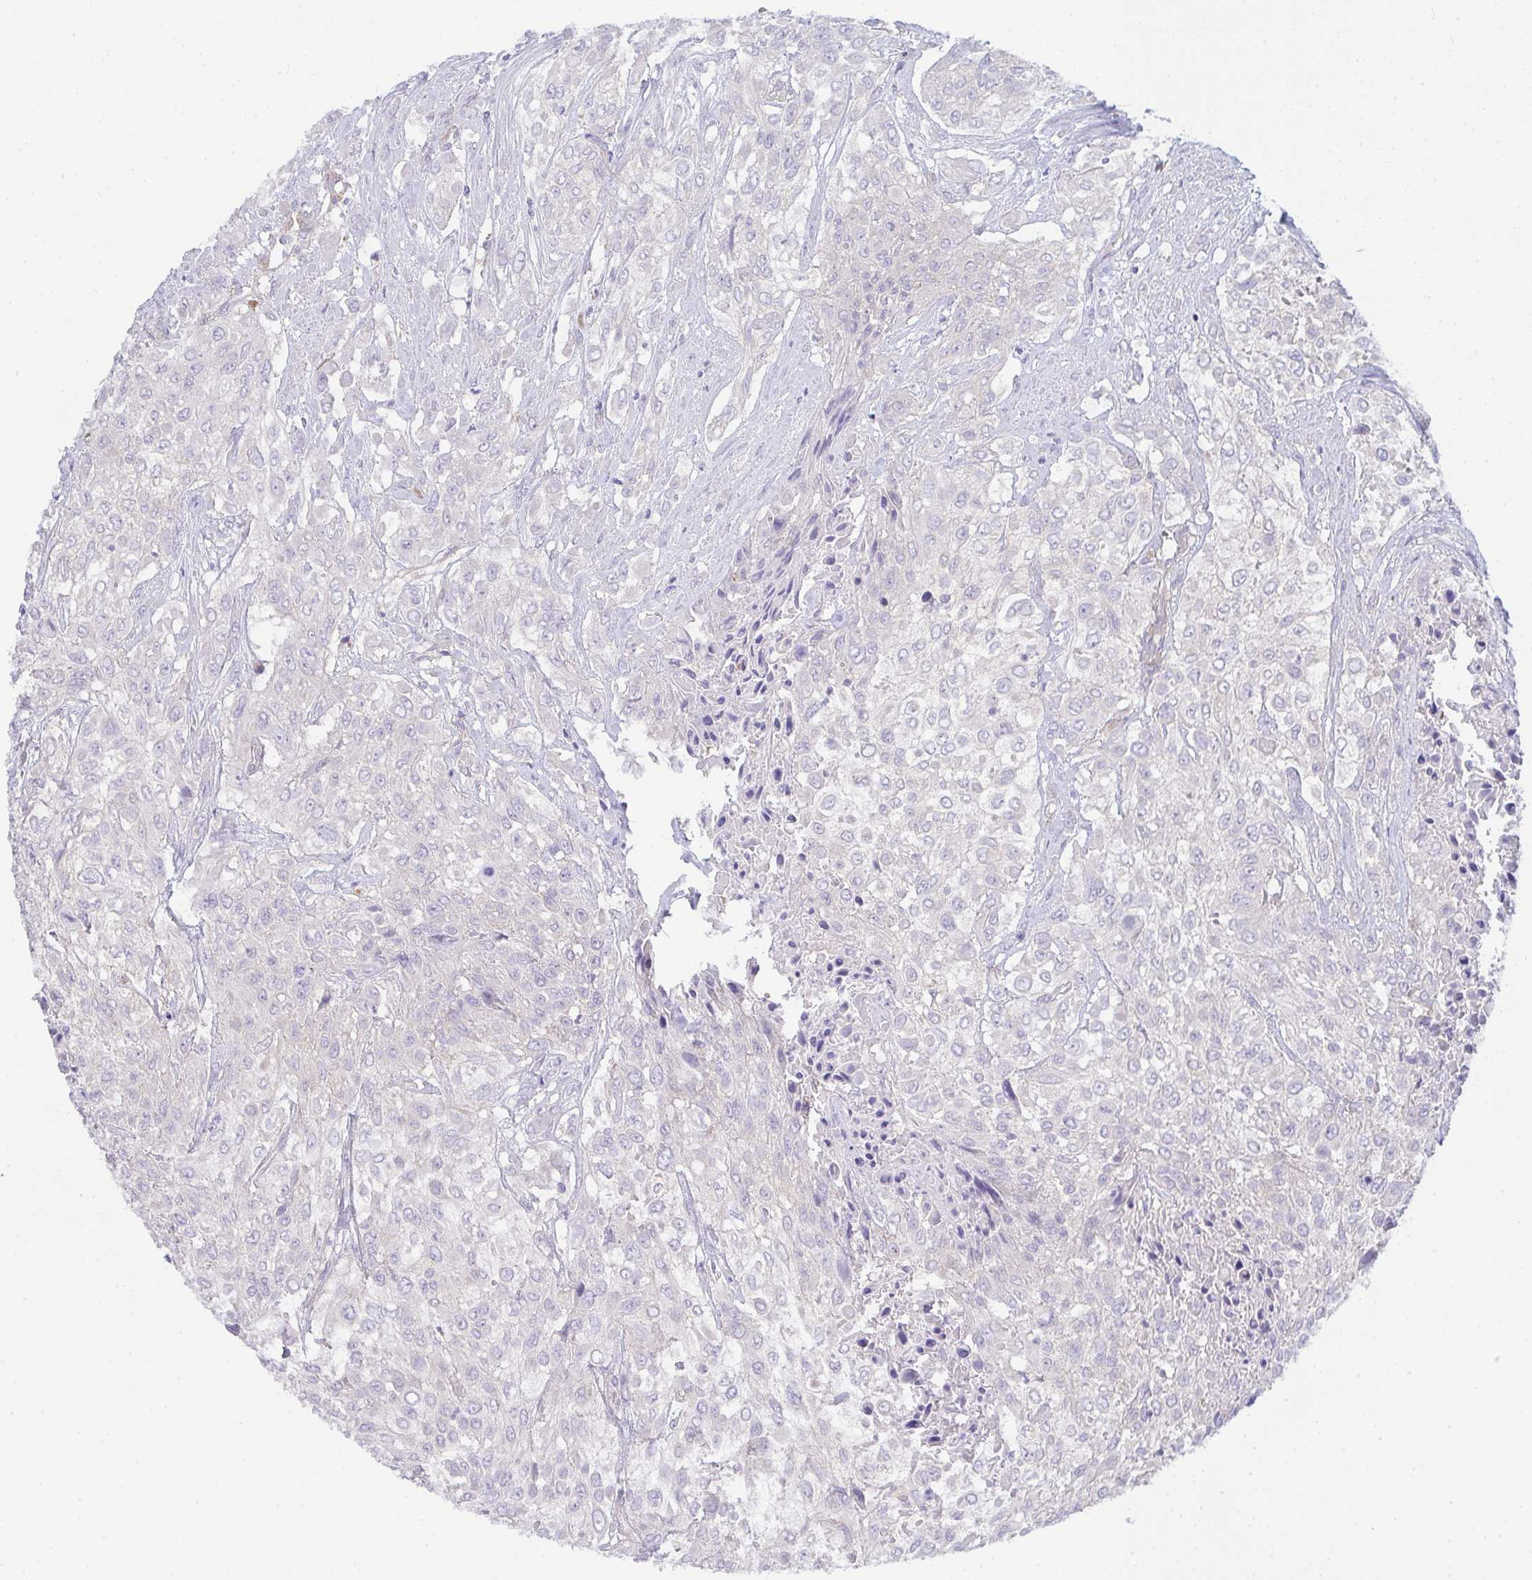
{"staining": {"intensity": "negative", "quantity": "none", "location": "none"}, "tissue": "urothelial cancer", "cell_type": "Tumor cells", "image_type": "cancer", "snomed": [{"axis": "morphology", "description": "Urothelial carcinoma, High grade"}, {"axis": "topography", "description": "Urinary bladder"}], "caption": "An image of human urothelial cancer is negative for staining in tumor cells.", "gene": "GAB1", "patient": {"sex": "male", "age": 57}}